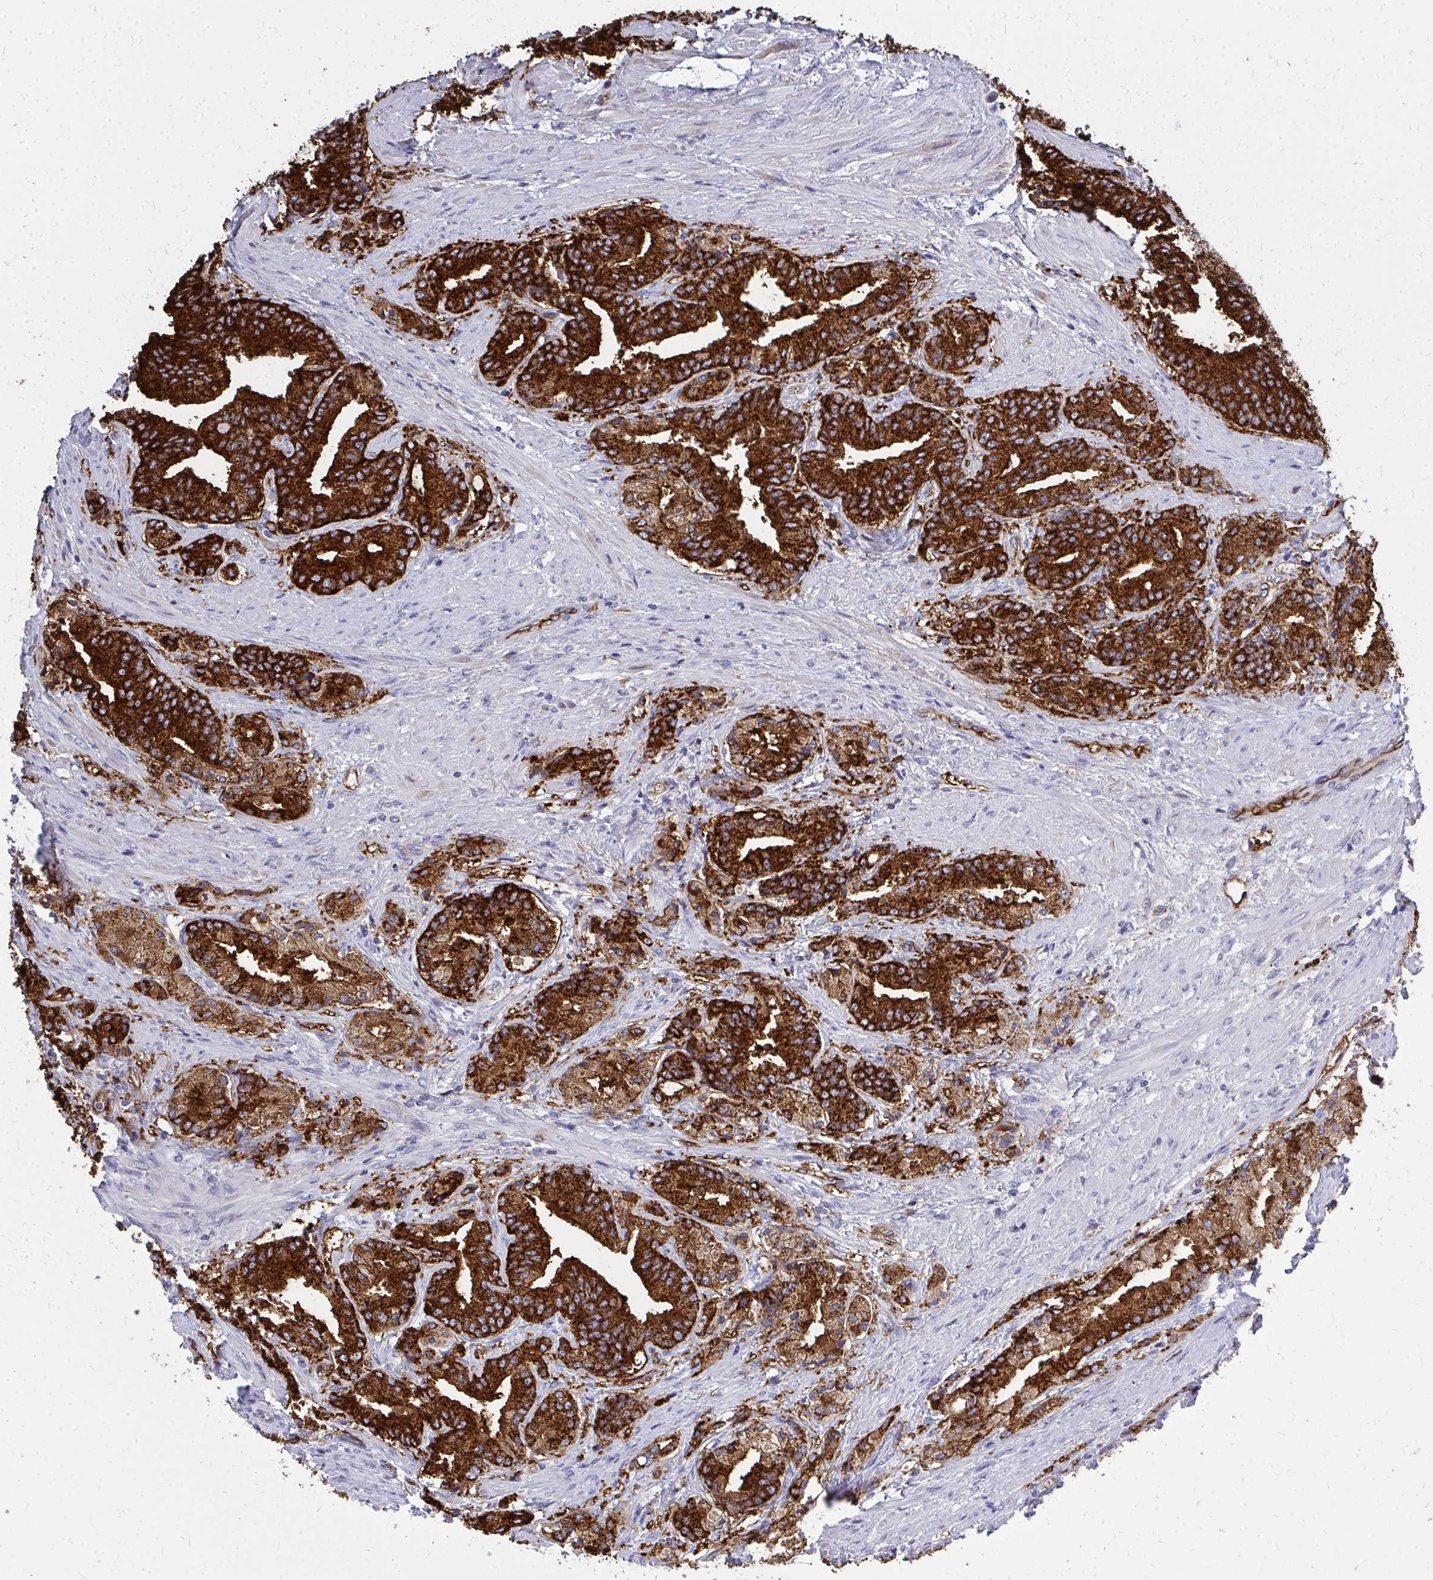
{"staining": {"intensity": "strong", "quantity": ">75%", "location": "cytoplasmic/membranous"}, "tissue": "prostate cancer", "cell_type": "Tumor cells", "image_type": "cancer", "snomed": [{"axis": "morphology", "description": "Adenocarcinoma, High grade"}, {"axis": "topography", "description": "Prostate and seminal vesicle, NOS"}], "caption": "Immunohistochemical staining of prostate adenocarcinoma (high-grade) displays high levels of strong cytoplasmic/membranous protein staining in about >75% of tumor cells.", "gene": "MARCKSL1", "patient": {"sex": "male", "age": 61}}